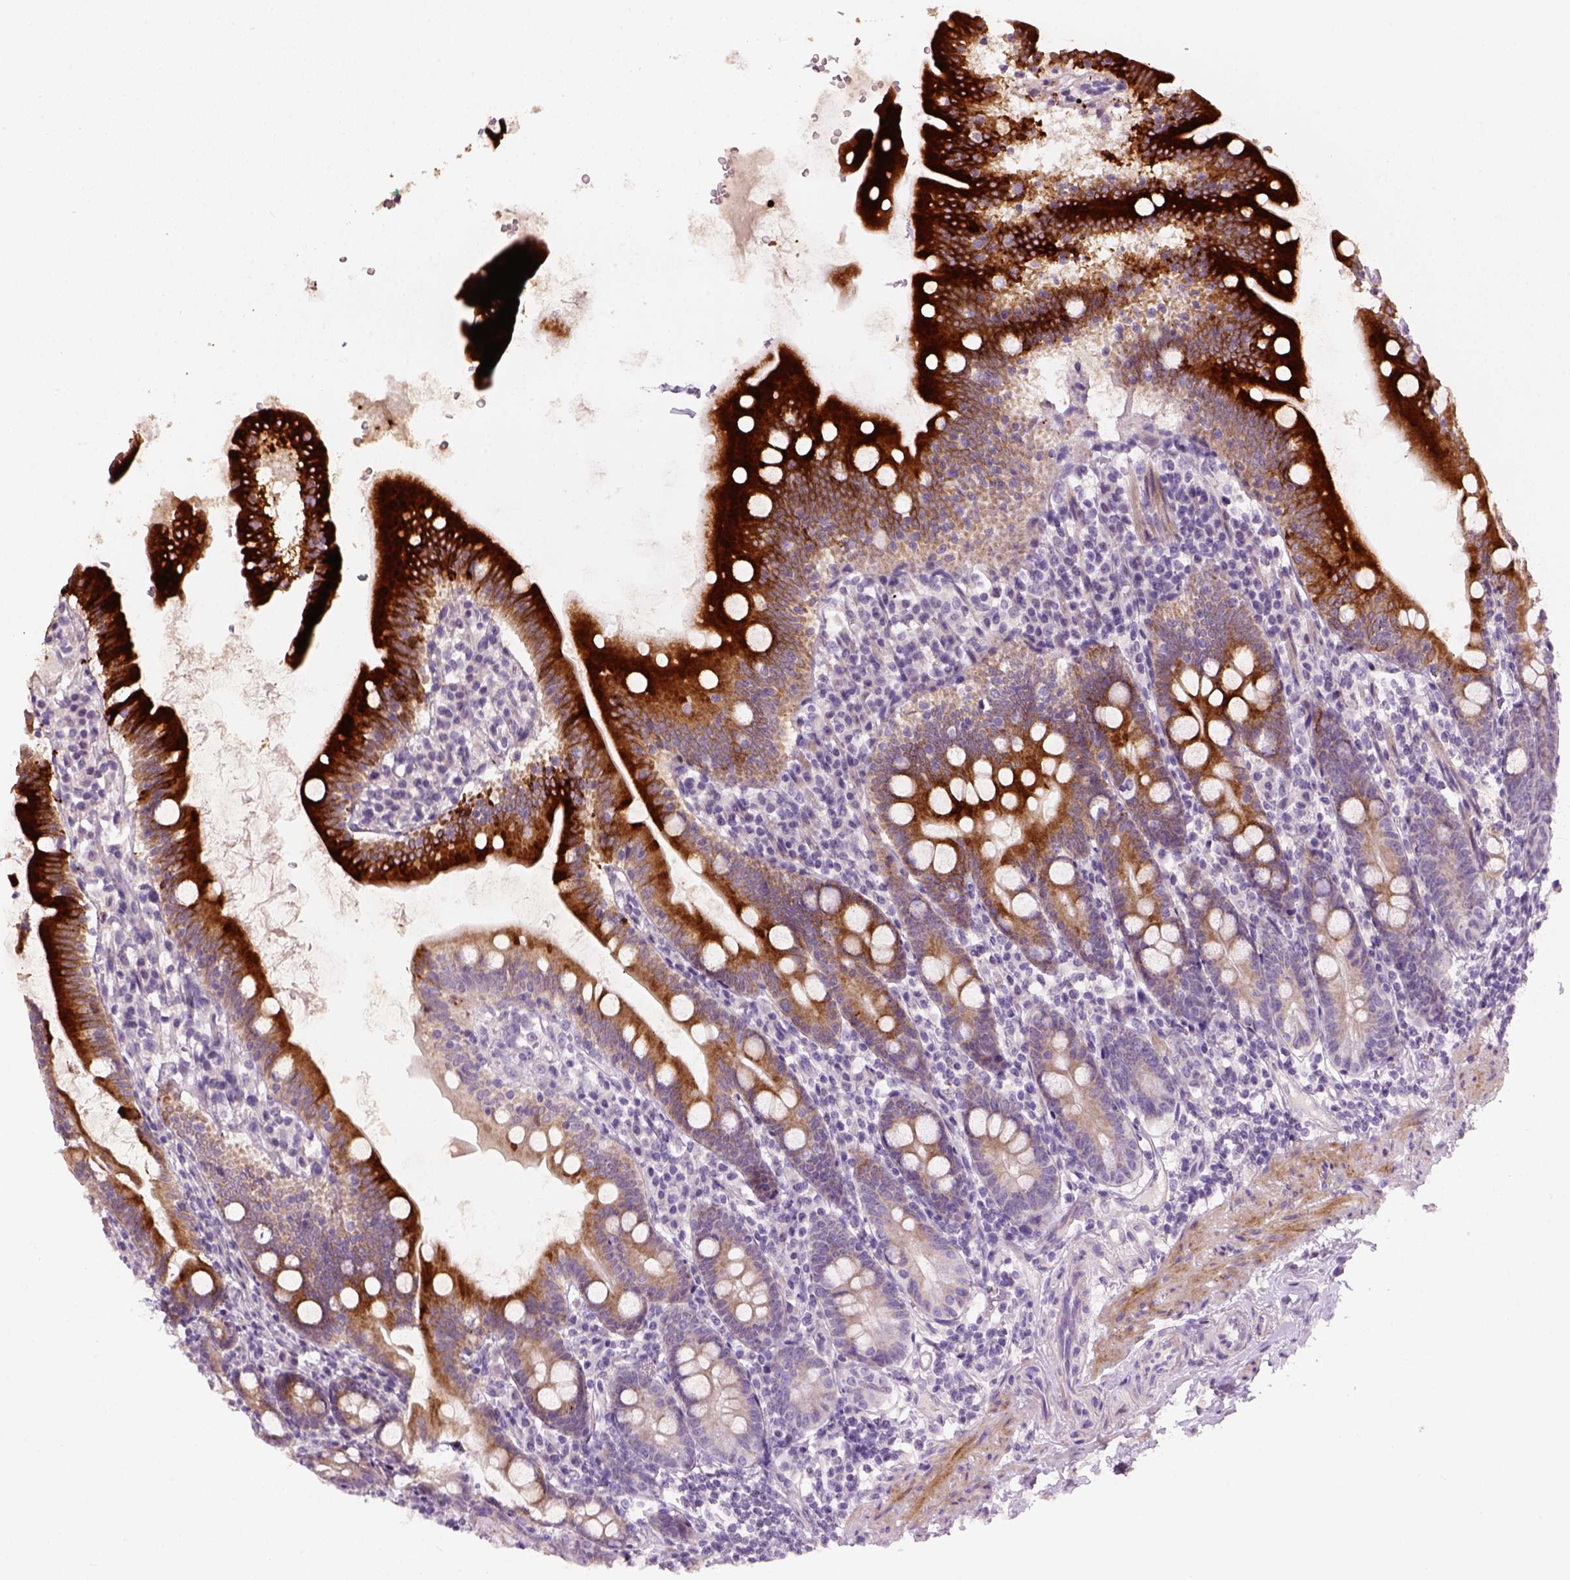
{"staining": {"intensity": "strong", "quantity": ">75%", "location": "cytoplasmic/membranous"}, "tissue": "duodenum", "cell_type": "Glandular cells", "image_type": "normal", "snomed": [{"axis": "morphology", "description": "Normal tissue, NOS"}, {"axis": "topography", "description": "Duodenum"}], "caption": "High-magnification brightfield microscopy of normal duodenum stained with DAB (3,3'-diaminobenzidine) (brown) and counterstained with hematoxylin (blue). glandular cells exhibit strong cytoplasmic/membranous staining is appreciated in approximately>75% of cells. (DAB (3,3'-diaminobenzidine) IHC with brightfield microscopy, high magnification).", "gene": "NUDT6", "patient": {"sex": "female", "age": 67}}